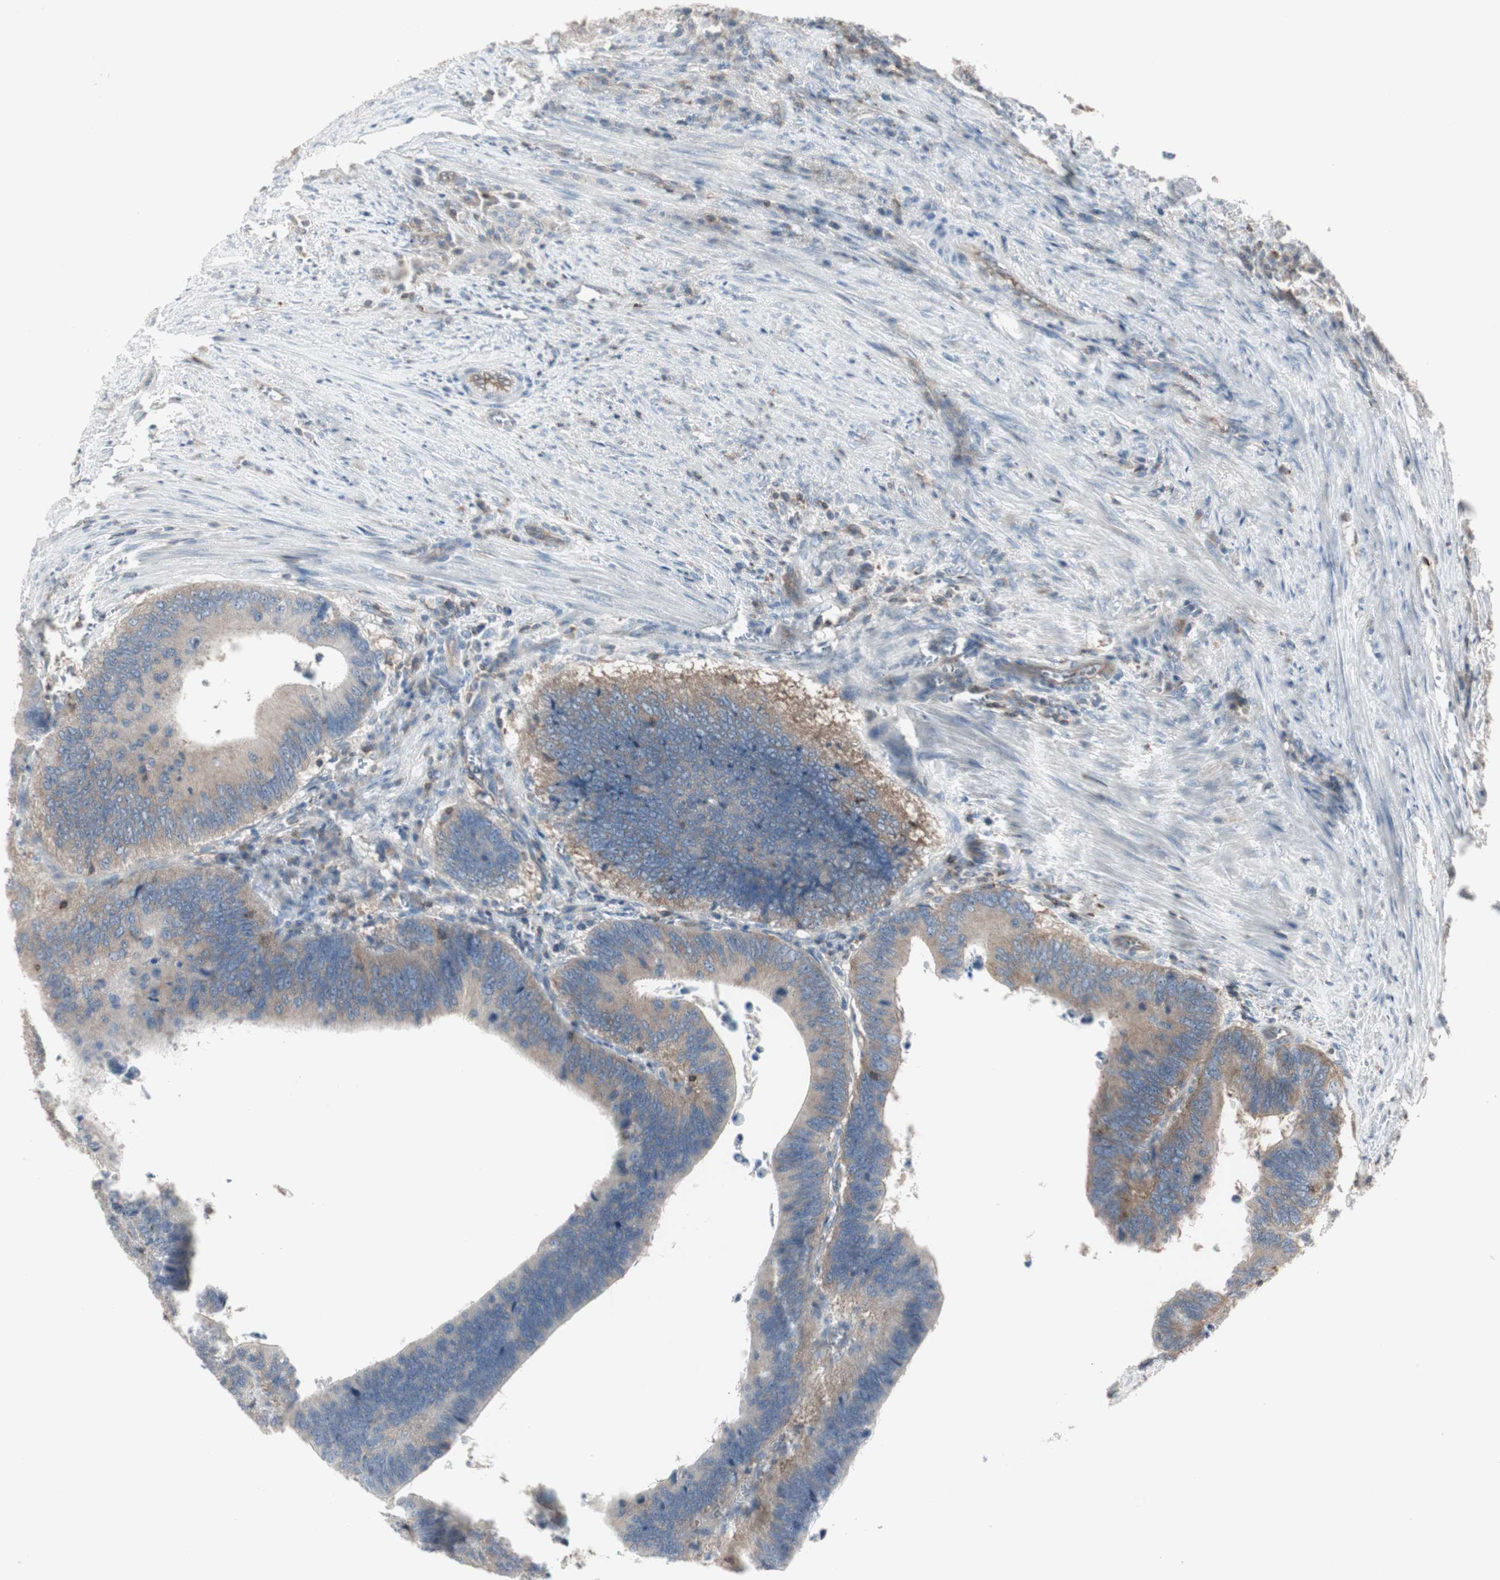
{"staining": {"intensity": "moderate", "quantity": ">75%", "location": "cytoplasmic/membranous"}, "tissue": "colorectal cancer", "cell_type": "Tumor cells", "image_type": "cancer", "snomed": [{"axis": "morphology", "description": "Adenocarcinoma, NOS"}, {"axis": "topography", "description": "Colon"}], "caption": "IHC of human colorectal cancer displays medium levels of moderate cytoplasmic/membranous expression in about >75% of tumor cells.", "gene": "ARHGEF1", "patient": {"sex": "male", "age": 72}}